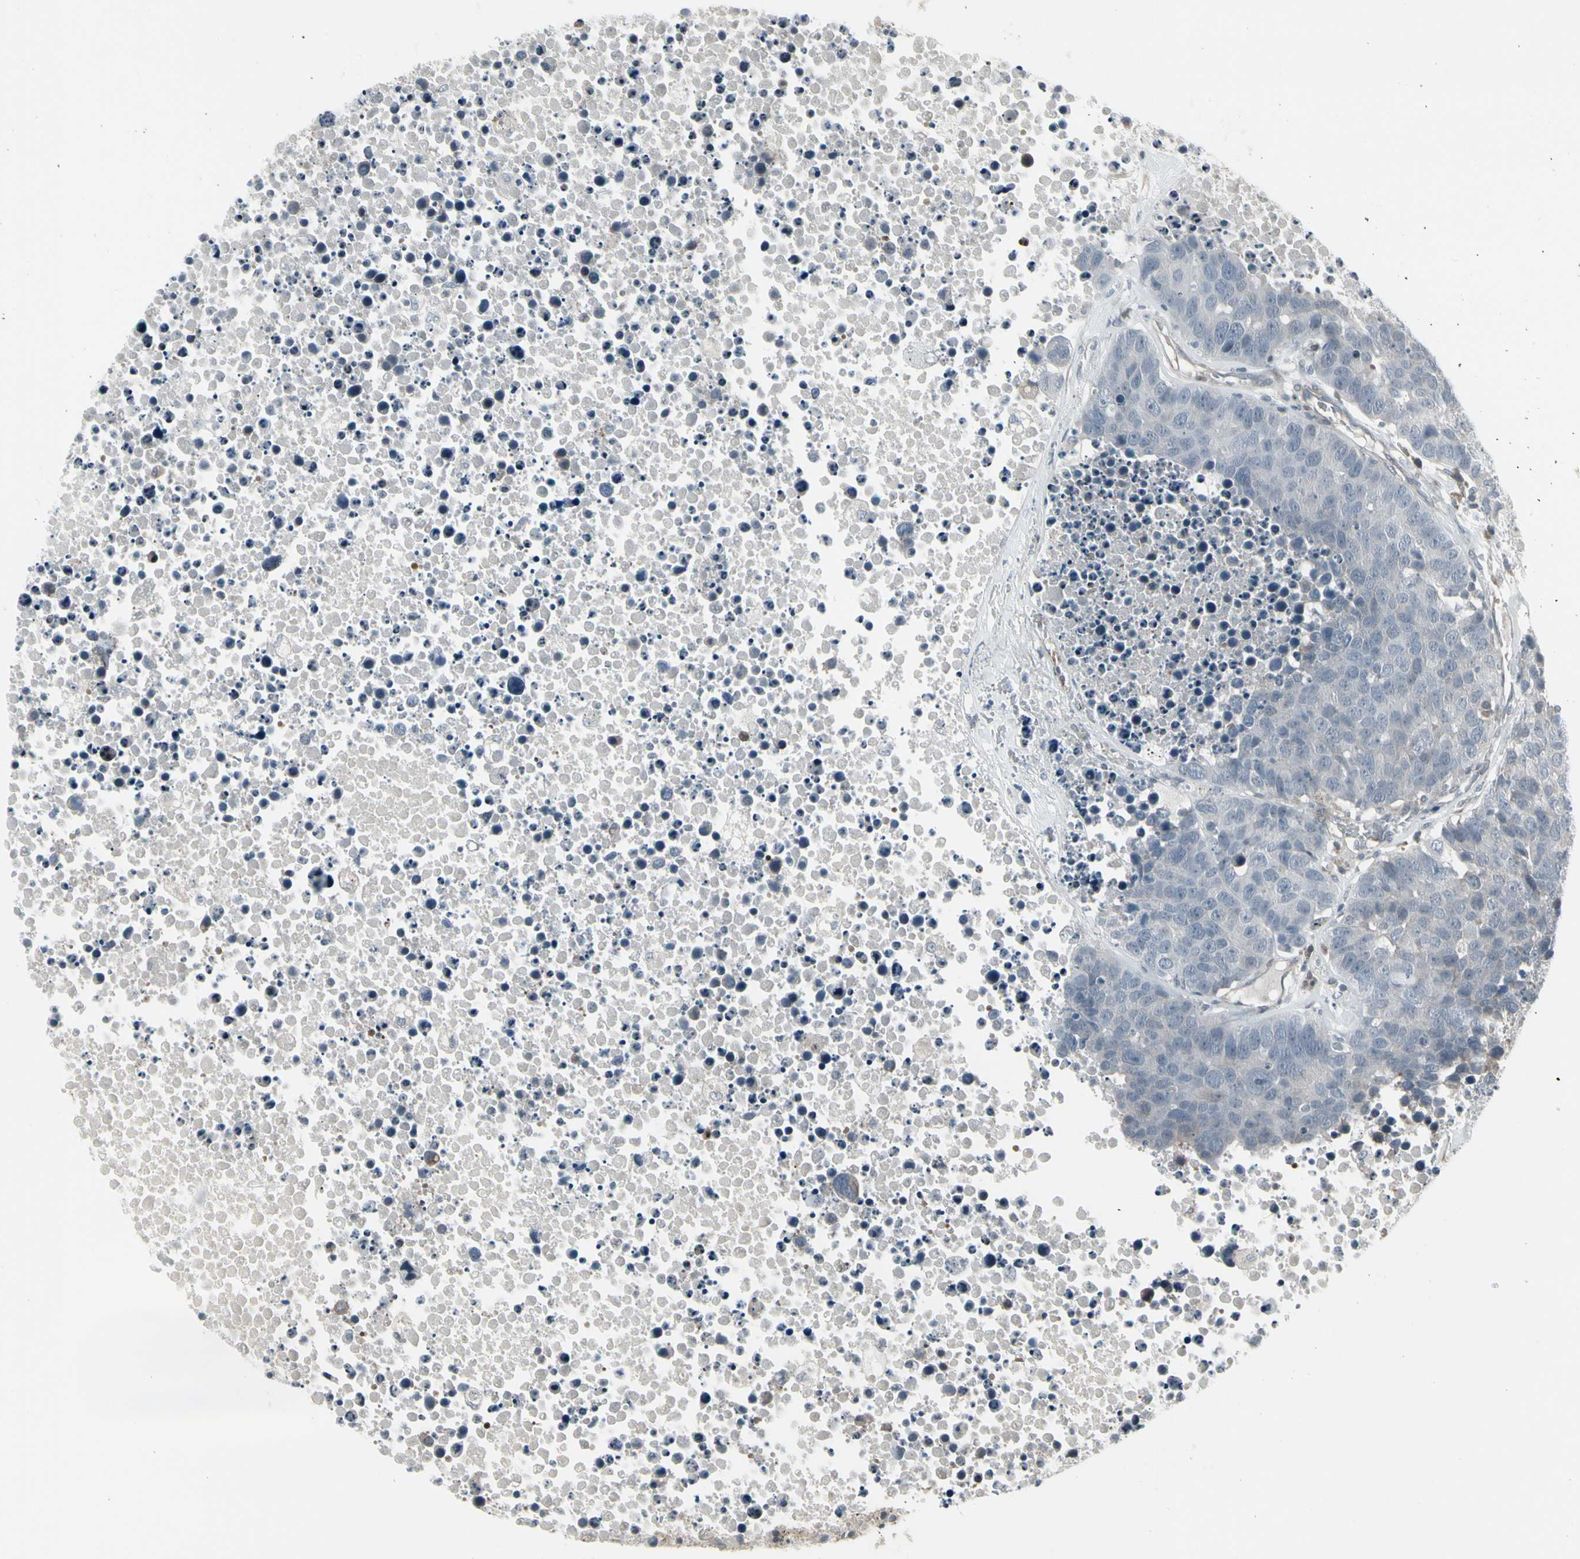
{"staining": {"intensity": "negative", "quantity": "none", "location": "none"}, "tissue": "carcinoid", "cell_type": "Tumor cells", "image_type": "cancer", "snomed": [{"axis": "morphology", "description": "Carcinoid, malignant, NOS"}, {"axis": "topography", "description": "Lung"}], "caption": "The micrograph exhibits no staining of tumor cells in carcinoid. (DAB (3,3'-diaminobenzidine) immunohistochemistry with hematoxylin counter stain).", "gene": "IGFBP6", "patient": {"sex": "male", "age": 60}}